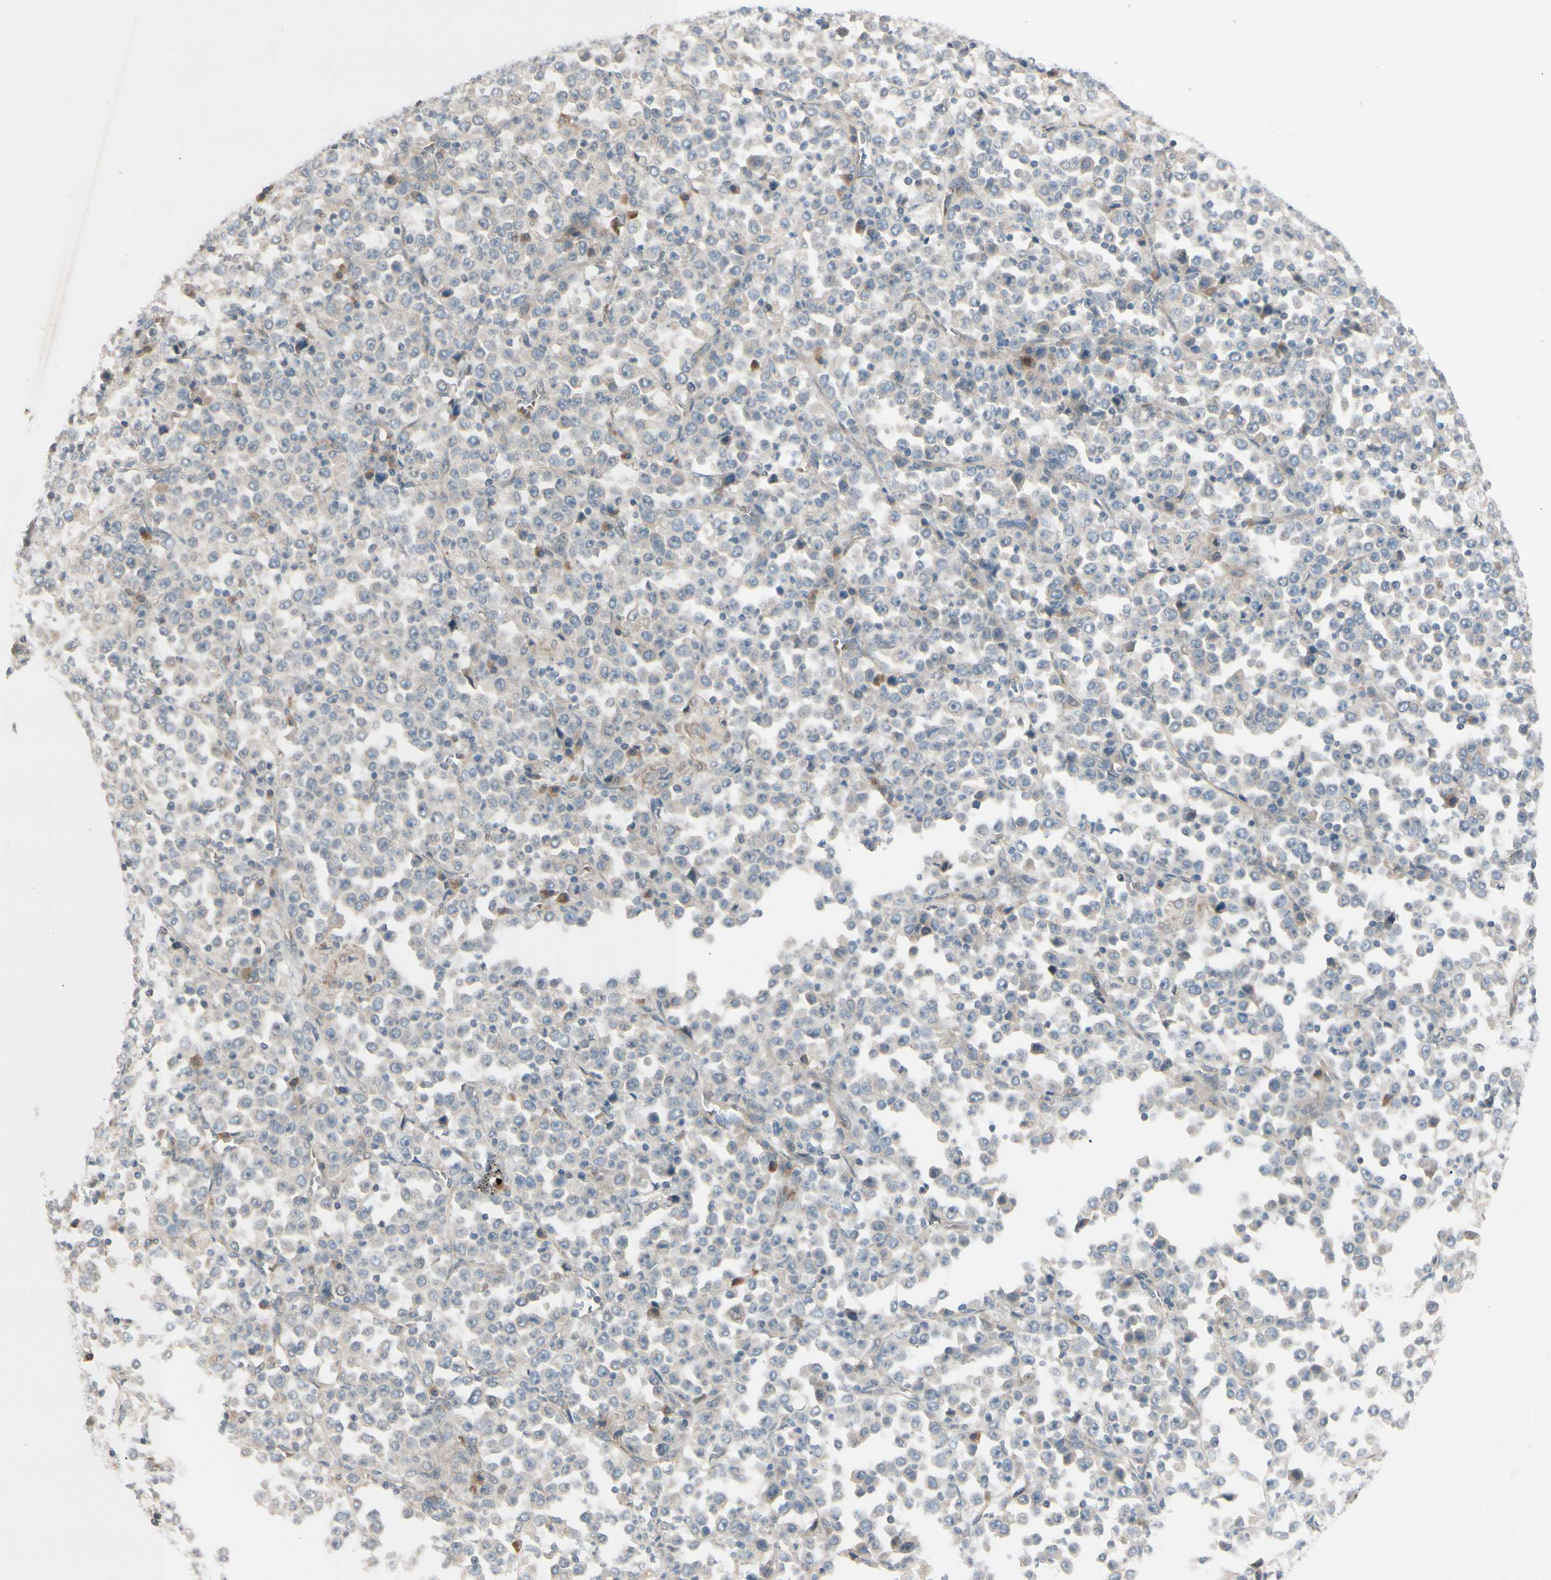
{"staining": {"intensity": "negative", "quantity": "none", "location": "none"}, "tissue": "stomach cancer", "cell_type": "Tumor cells", "image_type": "cancer", "snomed": [{"axis": "morphology", "description": "Normal tissue, NOS"}, {"axis": "morphology", "description": "Adenocarcinoma, NOS"}, {"axis": "topography", "description": "Stomach, upper"}, {"axis": "topography", "description": "Stomach"}], "caption": "High magnification brightfield microscopy of stomach cancer (adenocarcinoma) stained with DAB (brown) and counterstained with hematoxylin (blue): tumor cells show no significant expression.", "gene": "FGF10", "patient": {"sex": "male", "age": 59}}